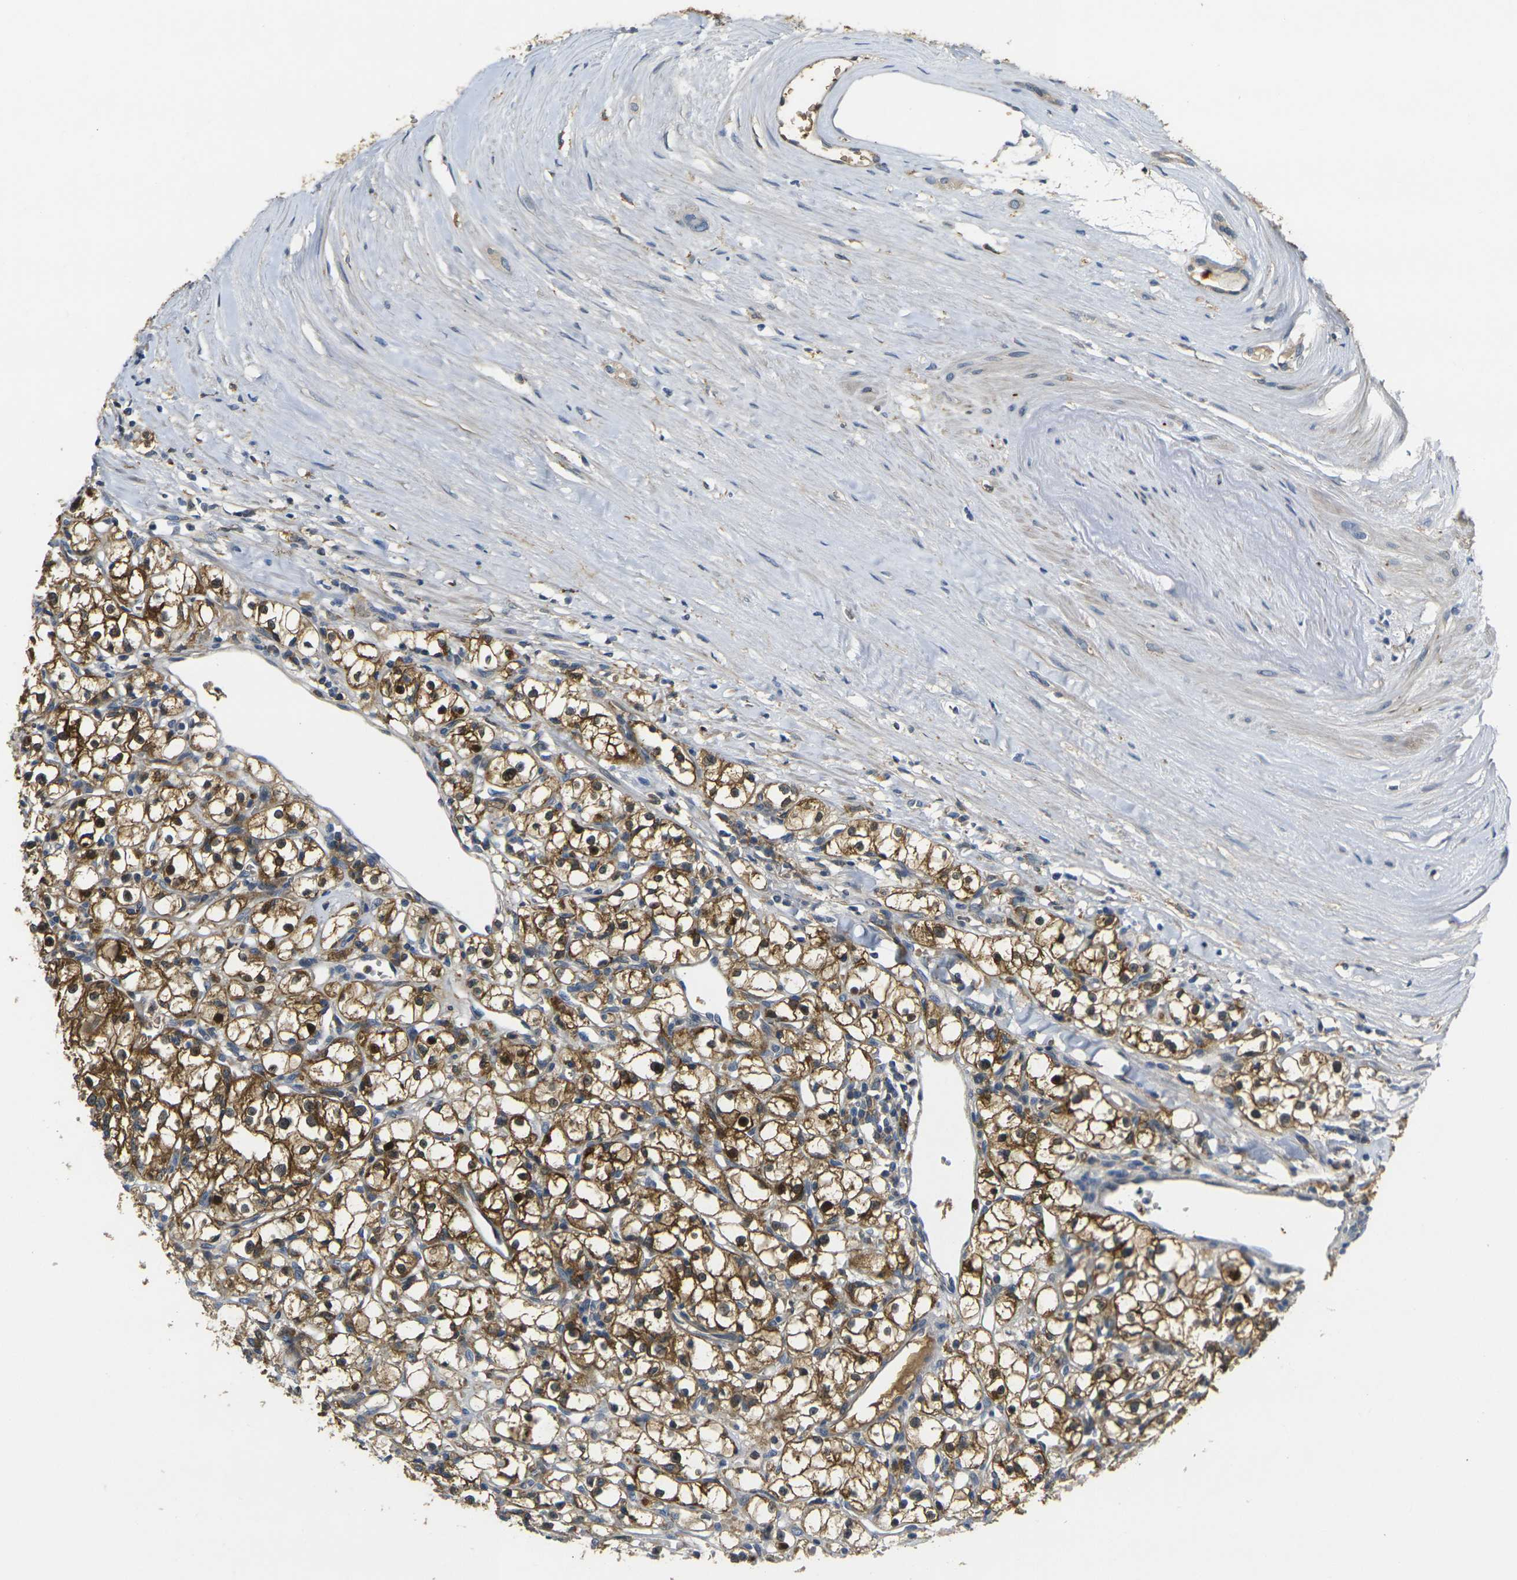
{"staining": {"intensity": "strong", "quantity": ">75%", "location": "cytoplasmic/membranous,nuclear"}, "tissue": "renal cancer", "cell_type": "Tumor cells", "image_type": "cancer", "snomed": [{"axis": "morphology", "description": "Adenocarcinoma, NOS"}, {"axis": "topography", "description": "Kidney"}], "caption": "Immunohistochemical staining of human renal cancer (adenocarcinoma) exhibits high levels of strong cytoplasmic/membranous and nuclear protein positivity in about >75% of tumor cells.", "gene": "PIGL", "patient": {"sex": "male", "age": 56}}